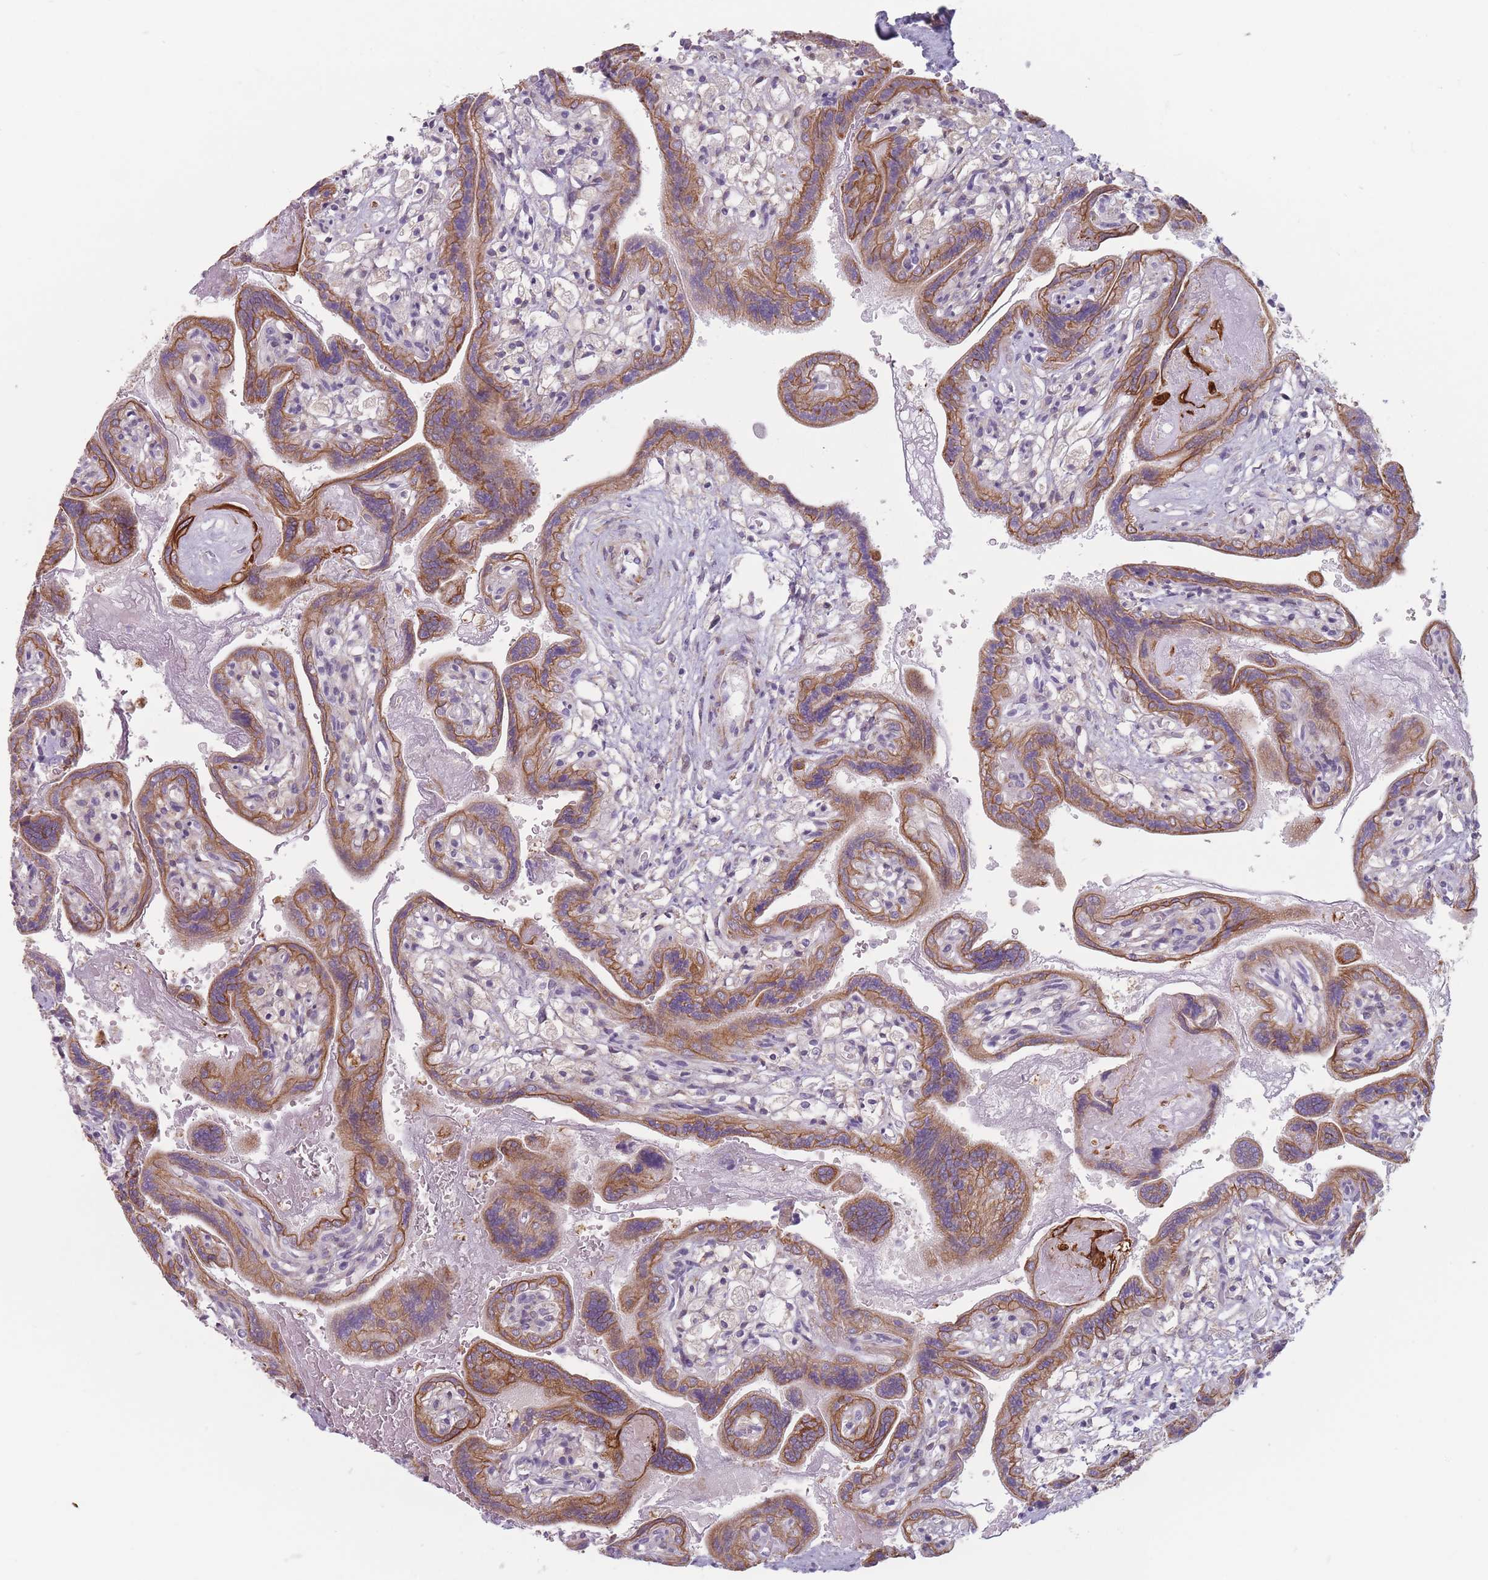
{"staining": {"intensity": "strong", "quantity": ">75%", "location": "cytoplasmic/membranous"}, "tissue": "placenta", "cell_type": "Decidual cells", "image_type": "normal", "snomed": [{"axis": "morphology", "description": "Normal tissue, NOS"}, {"axis": "topography", "description": "Placenta"}], "caption": "An immunohistochemistry micrograph of benign tissue is shown. Protein staining in brown shows strong cytoplasmic/membranous positivity in placenta within decidual cells.", "gene": "HSBP1L1", "patient": {"sex": "female", "age": 37}}